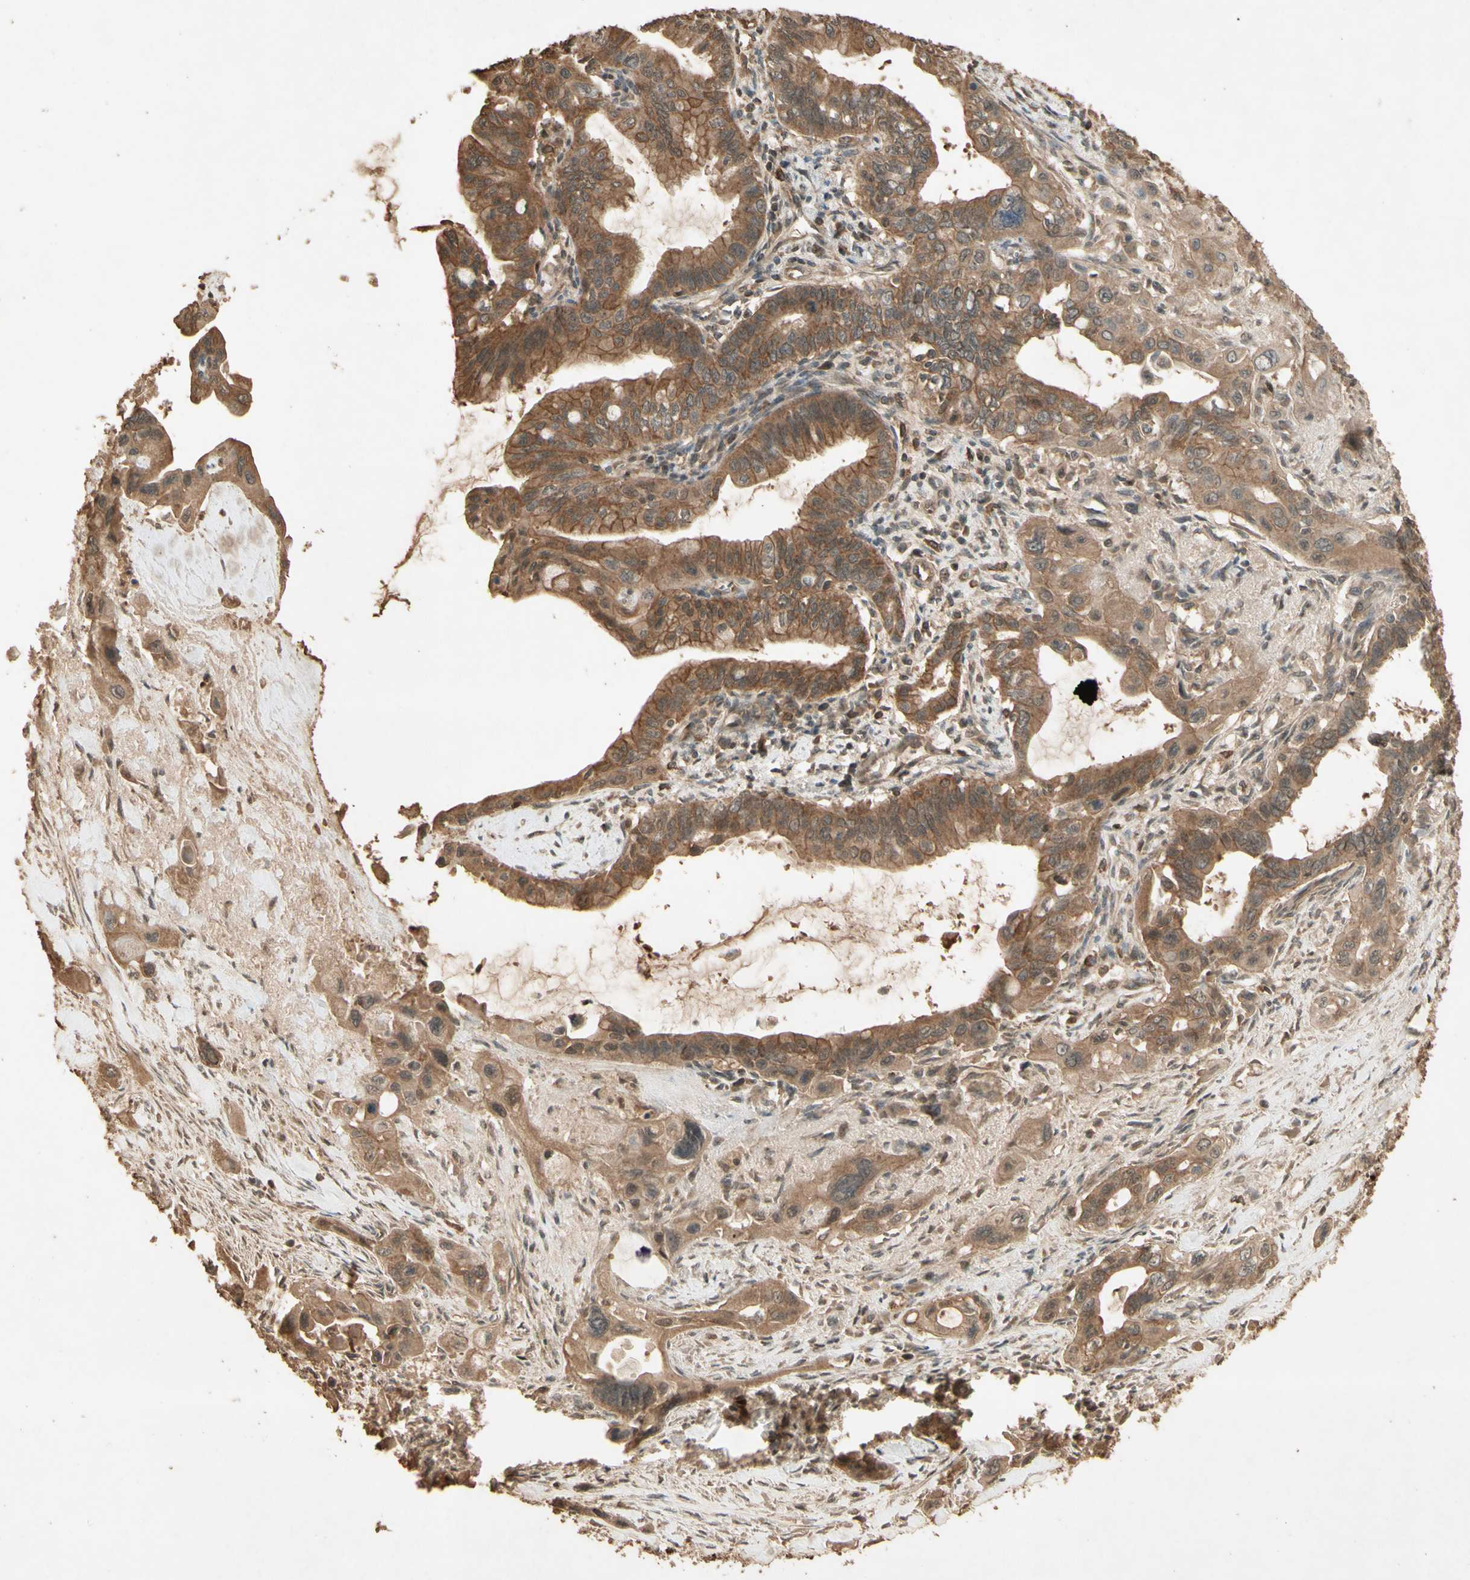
{"staining": {"intensity": "moderate", "quantity": ">75%", "location": "cytoplasmic/membranous"}, "tissue": "pancreatic cancer", "cell_type": "Tumor cells", "image_type": "cancer", "snomed": [{"axis": "morphology", "description": "Adenocarcinoma, NOS"}, {"axis": "topography", "description": "Pancreas"}], "caption": "Protein staining of pancreatic adenocarcinoma tissue displays moderate cytoplasmic/membranous staining in about >75% of tumor cells.", "gene": "SMAD9", "patient": {"sex": "male", "age": 73}}